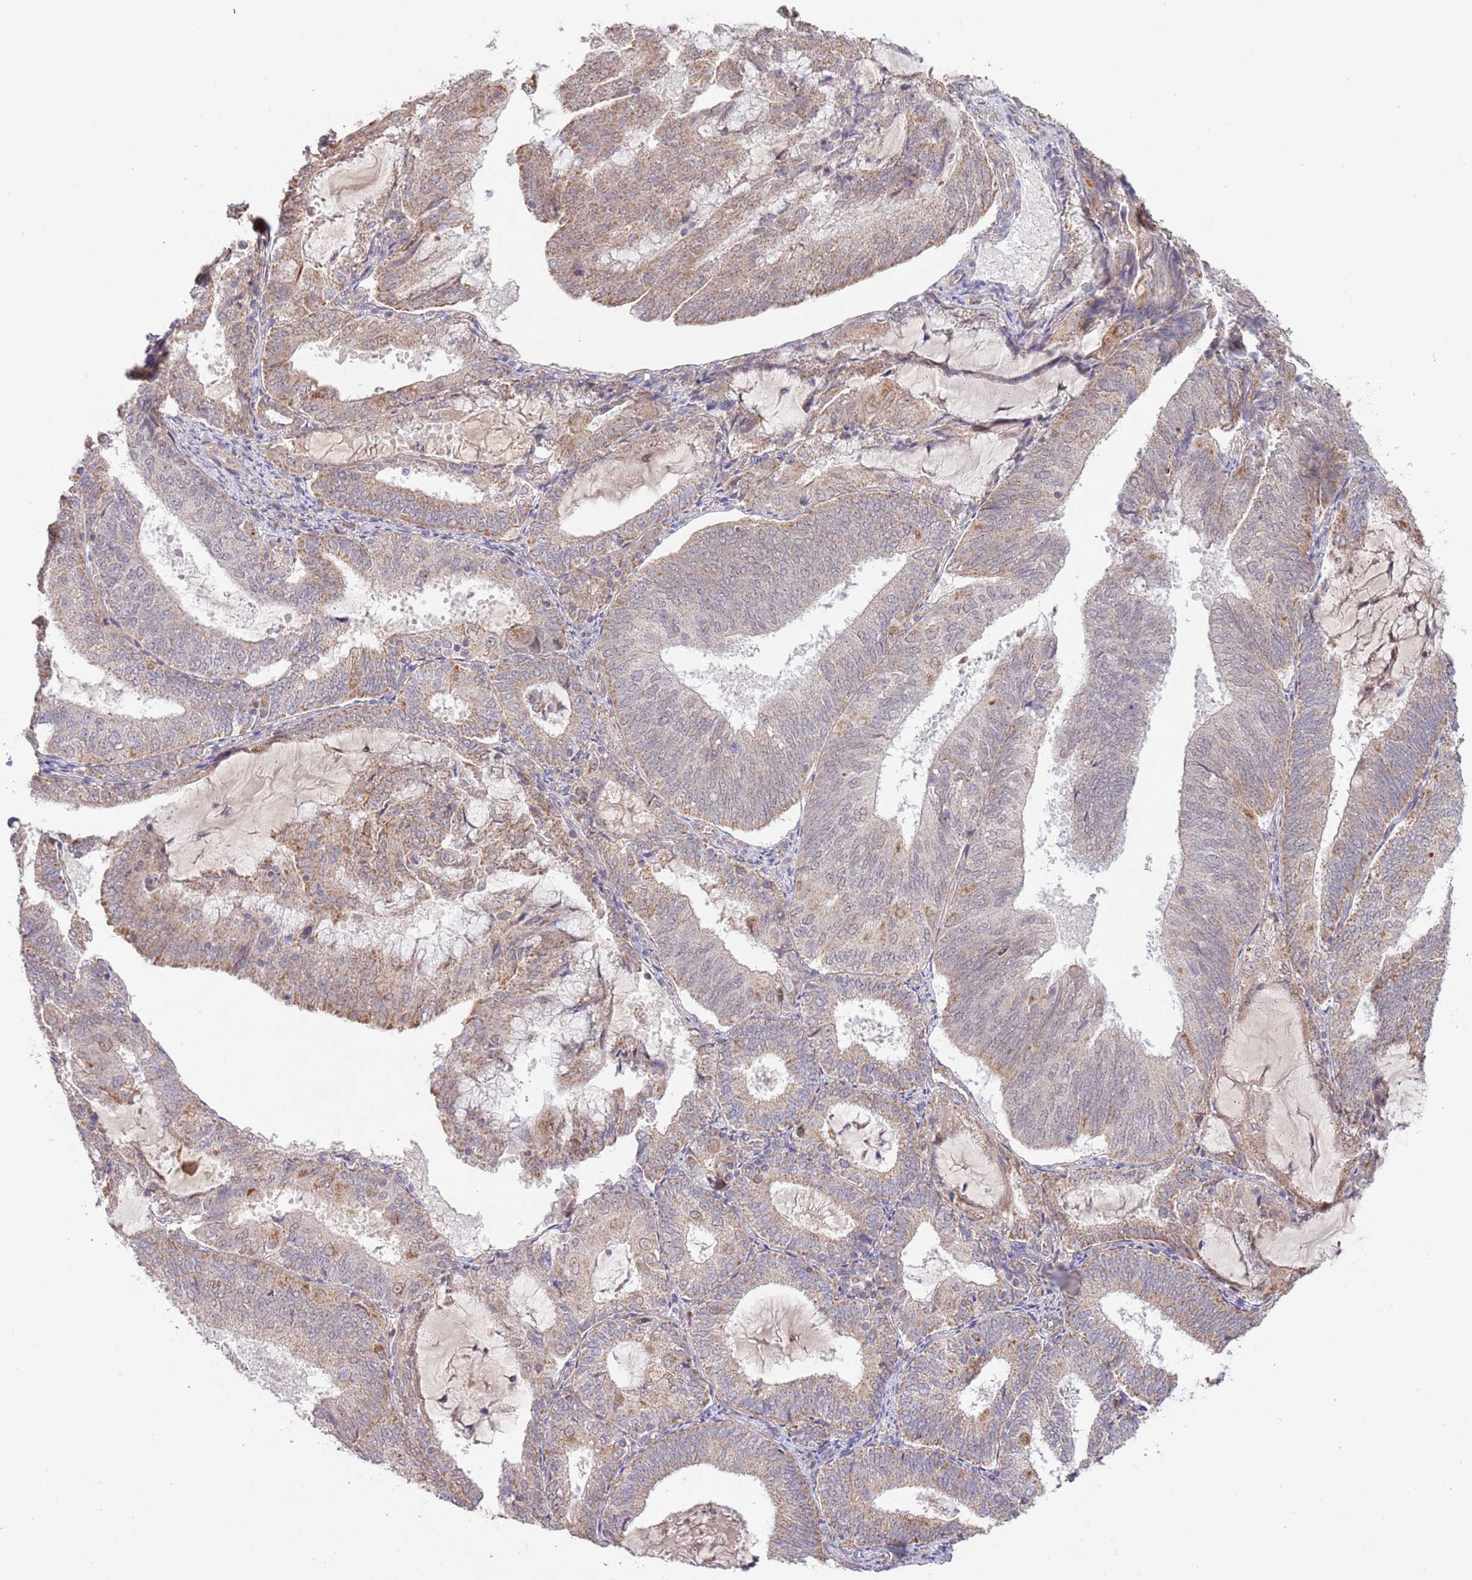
{"staining": {"intensity": "weak", "quantity": ">75%", "location": "cytoplasmic/membranous"}, "tissue": "endometrial cancer", "cell_type": "Tumor cells", "image_type": "cancer", "snomed": [{"axis": "morphology", "description": "Adenocarcinoma, NOS"}, {"axis": "topography", "description": "Endometrium"}], "caption": "Tumor cells reveal low levels of weak cytoplasmic/membranous staining in approximately >75% of cells in human endometrial cancer (adenocarcinoma).", "gene": "IVD", "patient": {"sex": "female", "age": 81}}